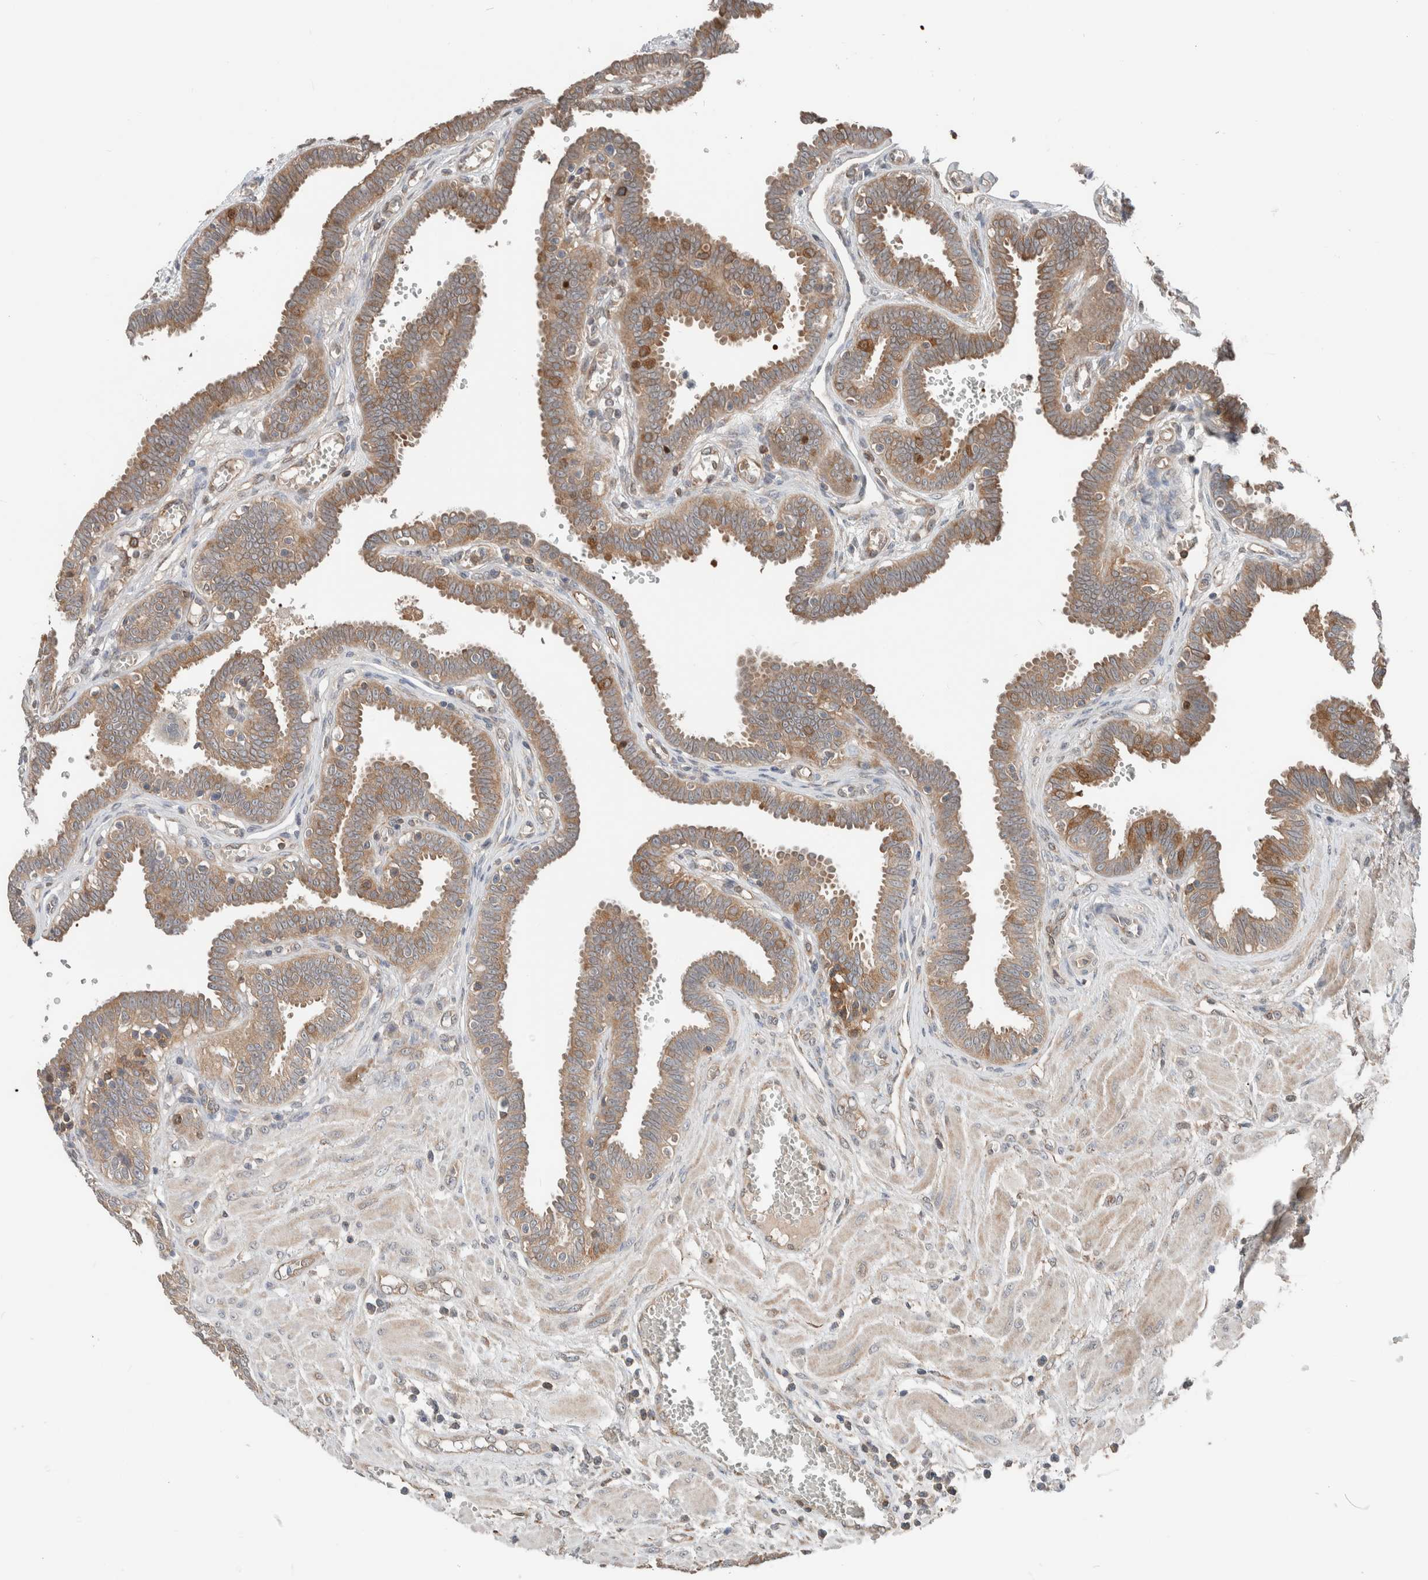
{"staining": {"intensity": "moderate", "quantity": ">75%", "location": "cytoplasmic/membranous"}, "tissue": "fallopian tube", "cell_type": "Glandular cells", "image_type": "normal", "snomed": [{"axis": "morphology", "description": "Normal tissue, NOS"}, {"axis": "topography", "description": "Fallopian tube"}], "caption": "There is medium levels of moderate cytoplasmic/membranous staining in glandular cells of benign fallopian tube, as demonstrated by immunohistochemical staining (brown color).", "gene": "XPNPEP1", "patient": {"sex": "female", "age": 32}}